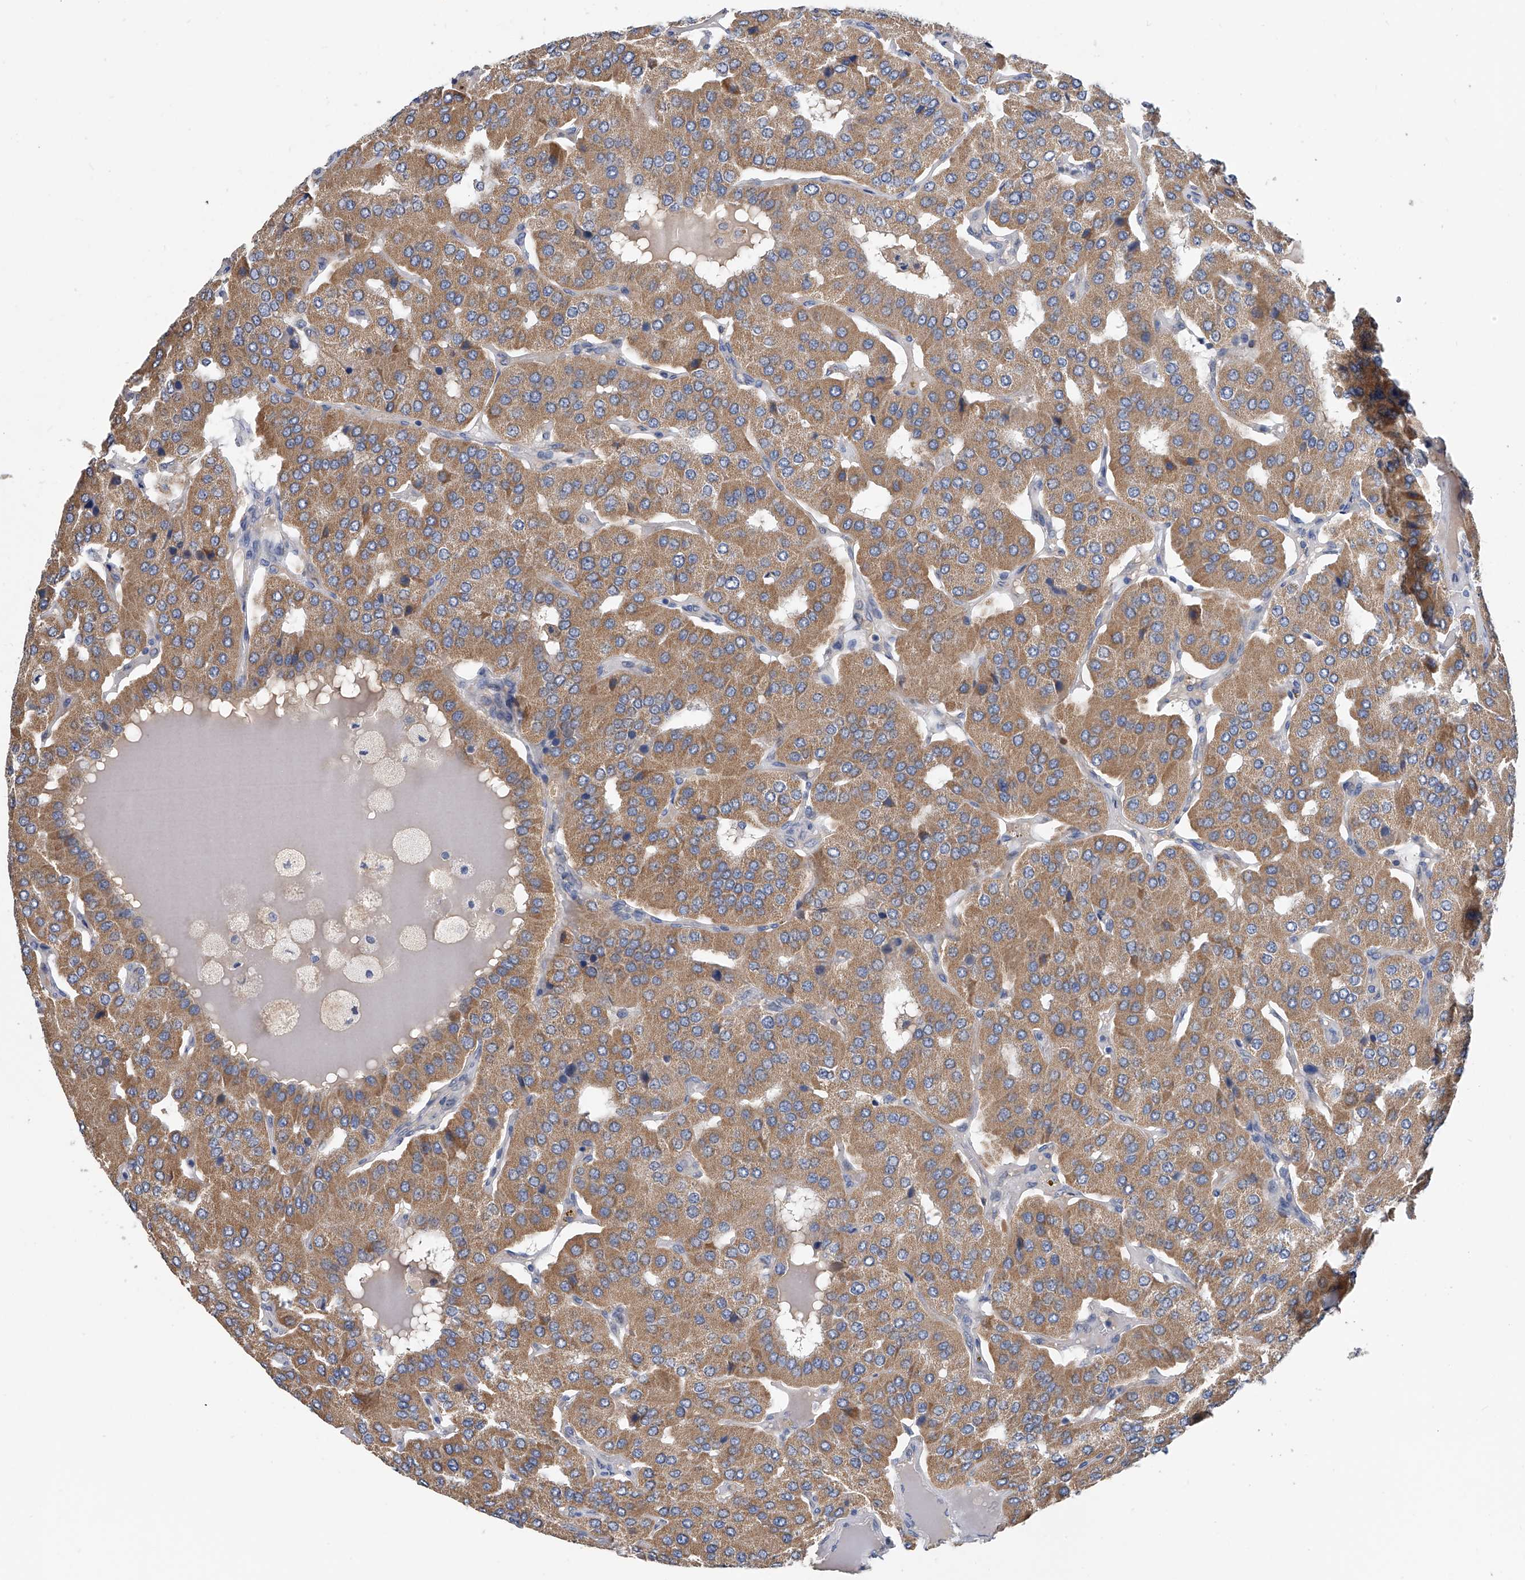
{"staining": {"intensity": "moderate", "quantity": ">75%", "location": "cytoplasmic/membranous"}, "tissue": "parathyroid gland", "cell_type": "Glandular cells", "image_type": "normal", "snomed": [{"axis": "morphology", "description": "Normal tissue, NOS"}, {"axis": "morphology", "description": "Adenoma, NOS"}, {"axis": "topography", "description": "Parathyroid gland"}], "caption": "The micrograph reveals a brown stain indicating the presence of a protein in the cytoplasmic/membranous of glandular cells in parathyroid gland.", "gene": "PGM3", "patient": {"sex": "female", "age": 86}}